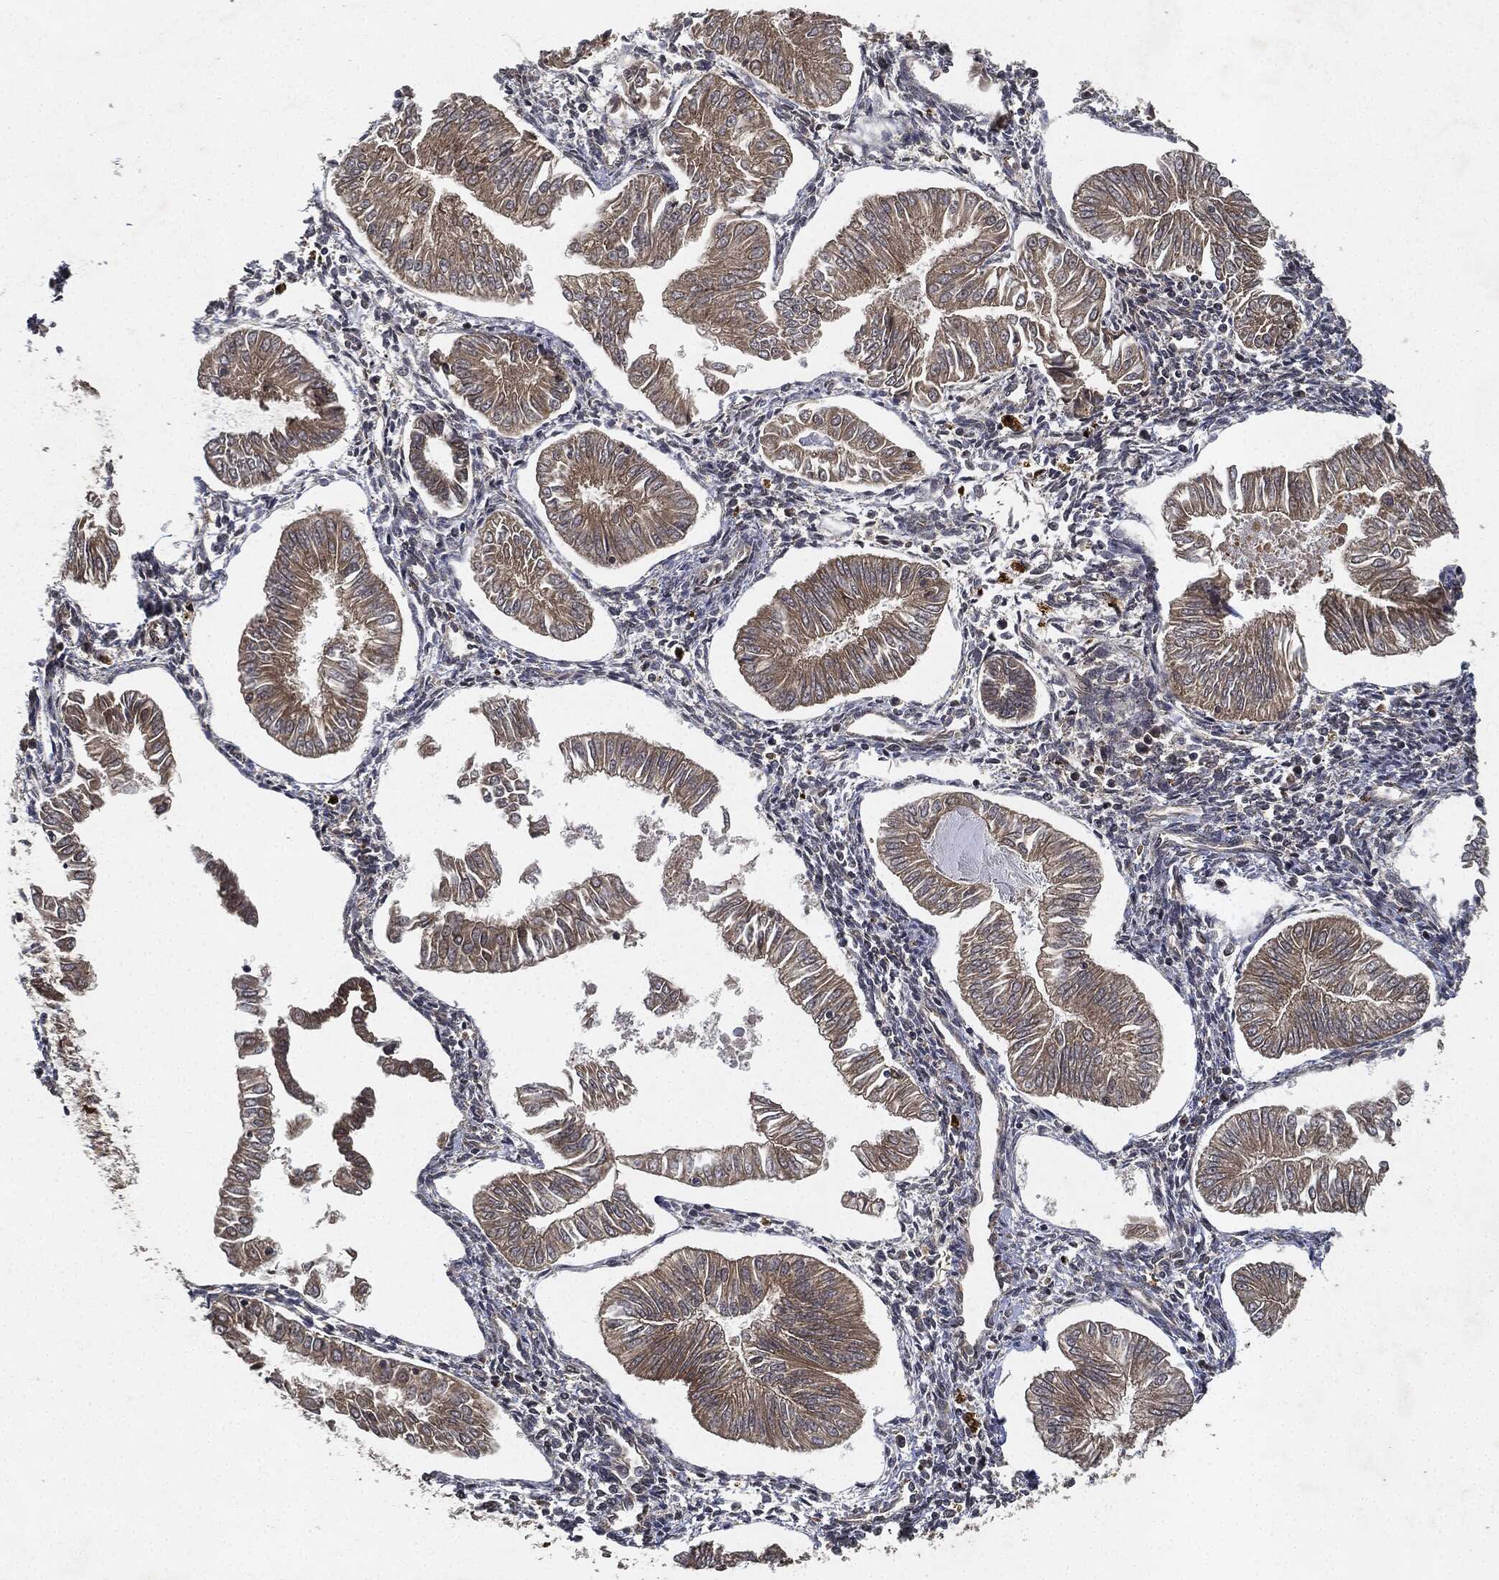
{"staining": {"intensity": "weak", "quantity": ">75%", "location": "cytoplasmic/membranous"}, "tissue": "endometrial cancer", "cell_type": "Tumor cells", "image_type": "cancer", "snomed": [{"axis": "morphology", "description": "Adenocarcinoma, NOS"}, {"axis": "topography", "description": "Endometrium"}], "caption": "Immunohistochemical staining of endometrial adenocarcinoma reveals low levels of weak cytoplasmic/membranous protein expression in approximately >75% of tumor cells. The protein is shown in brown color, while the nuclei are stained blue.", "gene": "MLST8", "patient": {"sex": "female", "age": 53}}